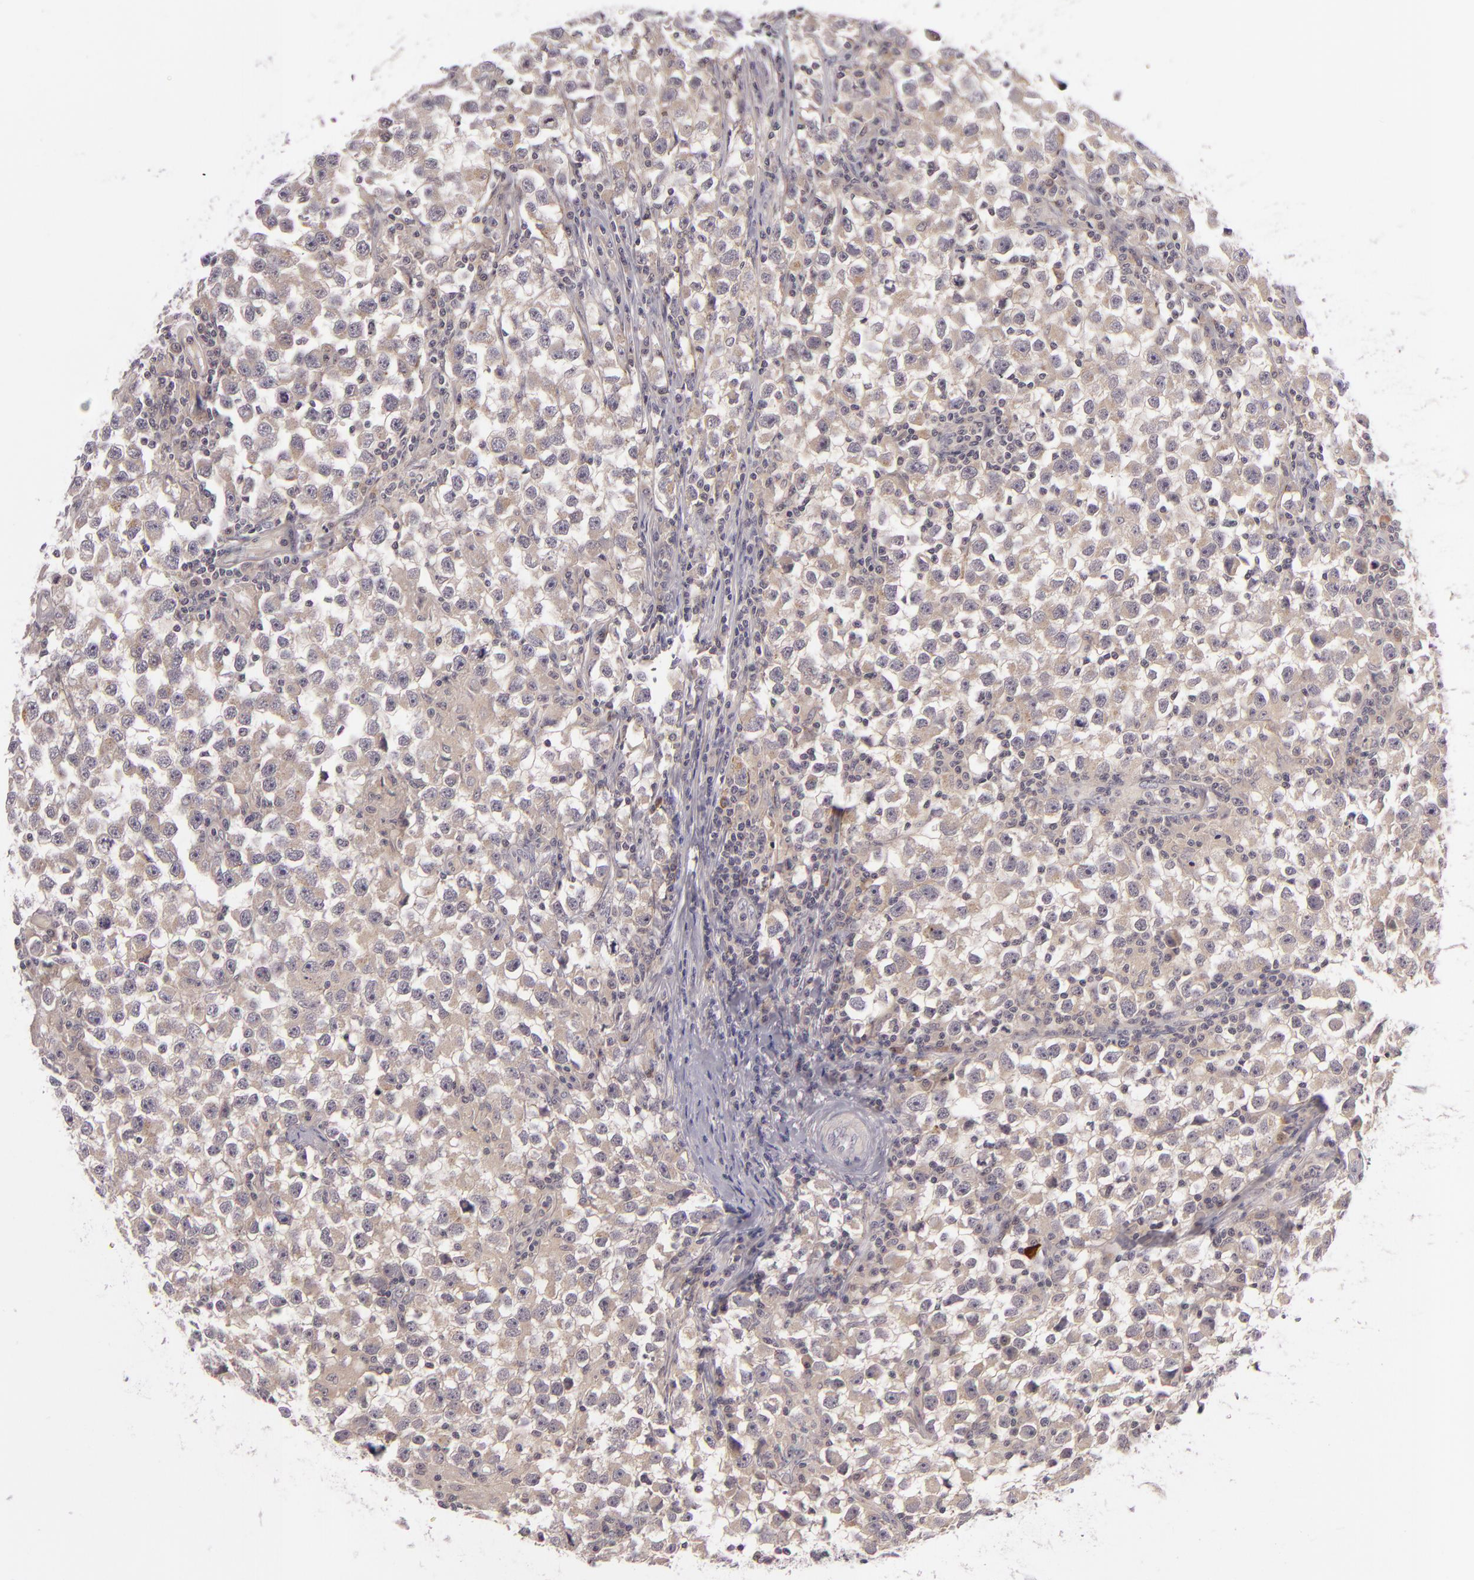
{"staining": {"intensity": "weak", "quantity": ">75%", "location": "cytoplasmic/membranous"}, "tissue": "testis cancer", "cell_type": "Tumor cells", "image_type": "cancer", "snomed": [{"axis": "morphology", "description": "Seminoma, NOS"}, {"axis": "topography", "description": "Testis"}], "caption": "High-power microscopy captured an immunohistochemistry image of testis cancer, revealing weak cytoplasmic/membranous positivity in approximately >75% of tumor cells. Immunohistochemistry (ihc) stains the protein in brown and the nuclei are stained blue.", "gene": "DAG1", "patient": {"sex": "male", "age": 33}}